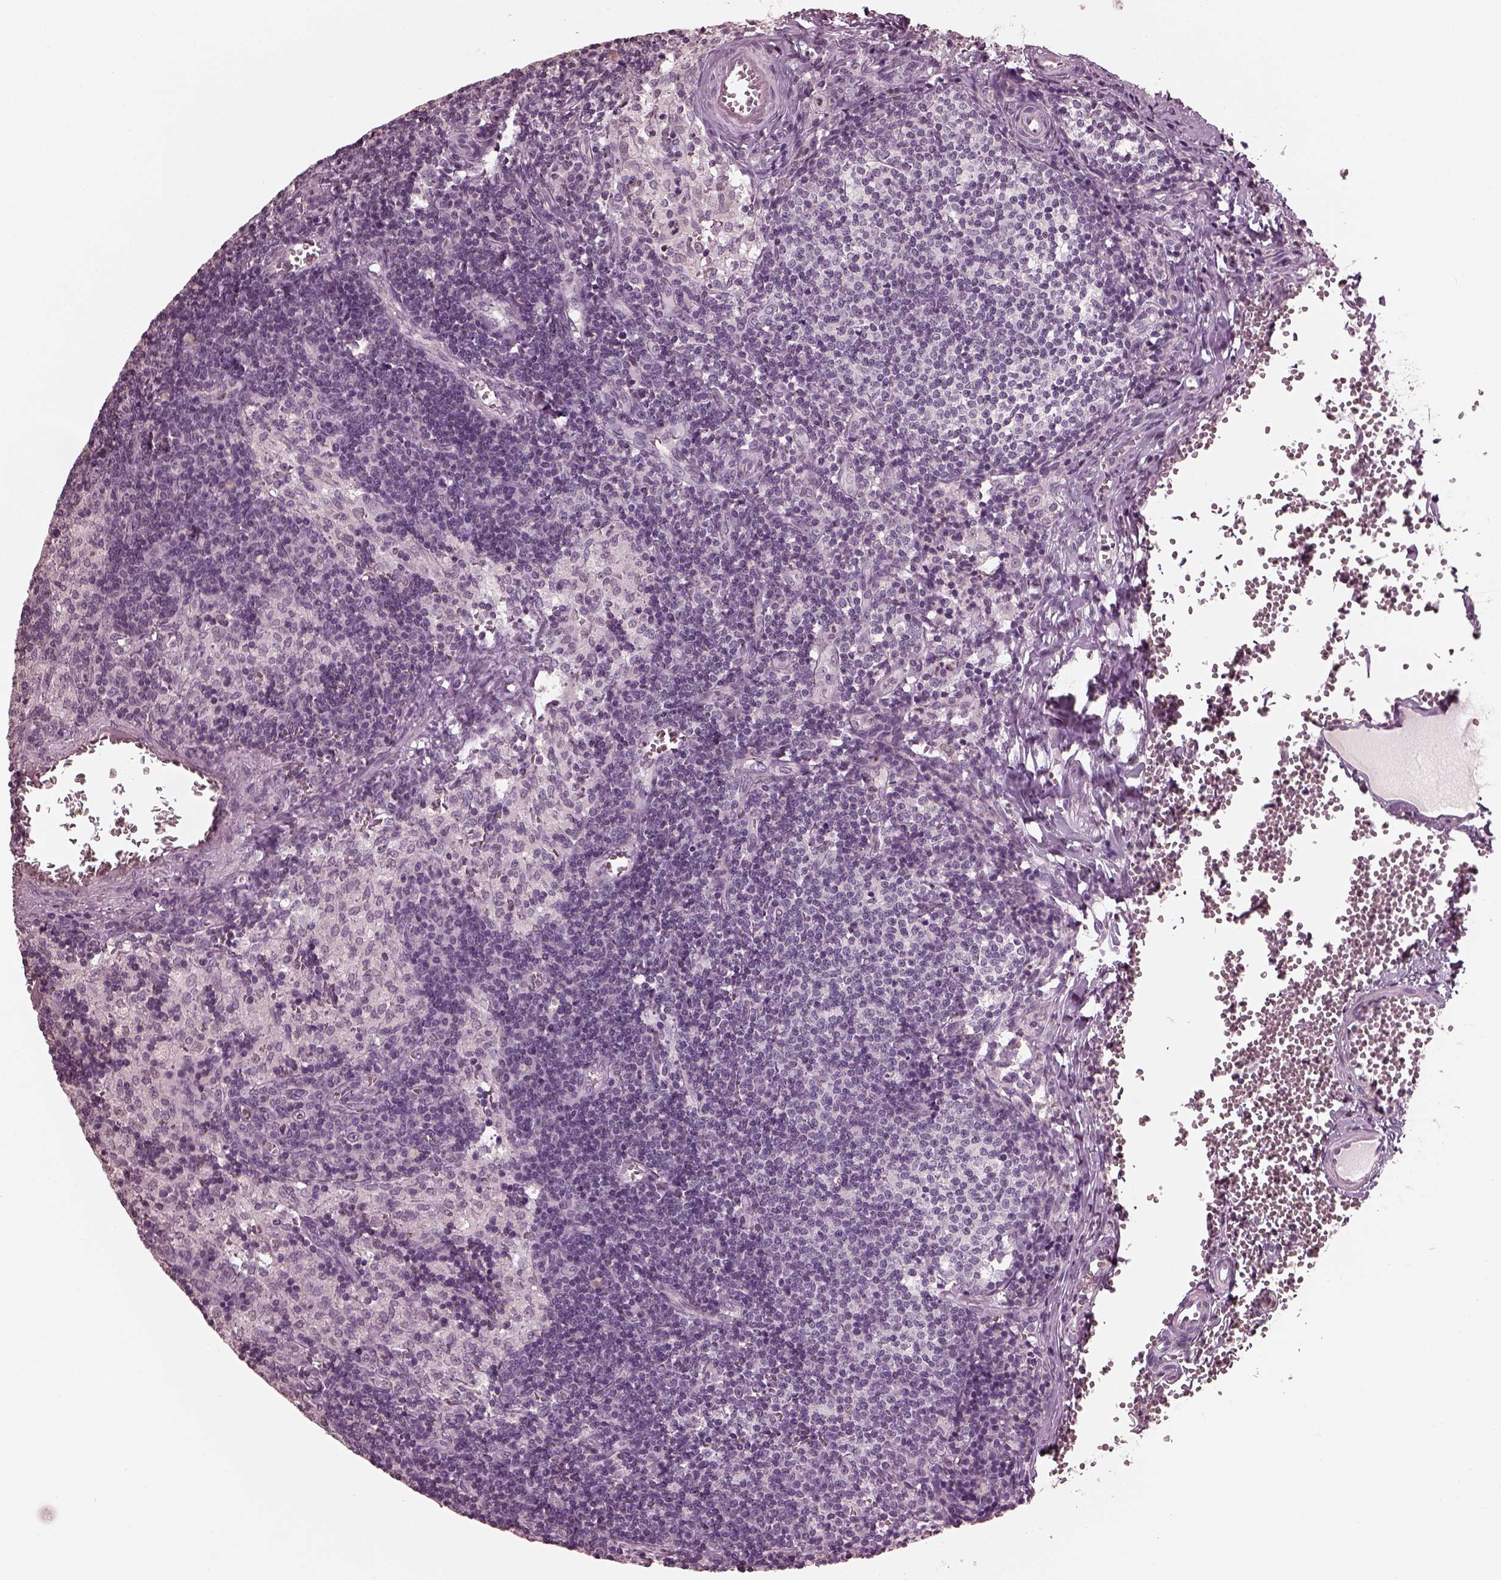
{"staining": {"intensity": "negative", "quantity": "none", "location": "none"}, "tissue": "lymph node", "cell_type": "Germinal center cells", "image_type": "normal", "snomed": [{"axis": "morphology", "description": "Normal tissue, NOS"}, {"axis": "topography", "description": "Lymph node"}], "caption": "Immunohistochemistry (IHC) photomicrograph of unremarkable lymph node: human lymph node stained with DAB (3,3'-diaminobenzidine) displays no significant protein positivity in germinal center cells.", "gene": "TSKS", "patient": {"sex": "female", "age": 50}}